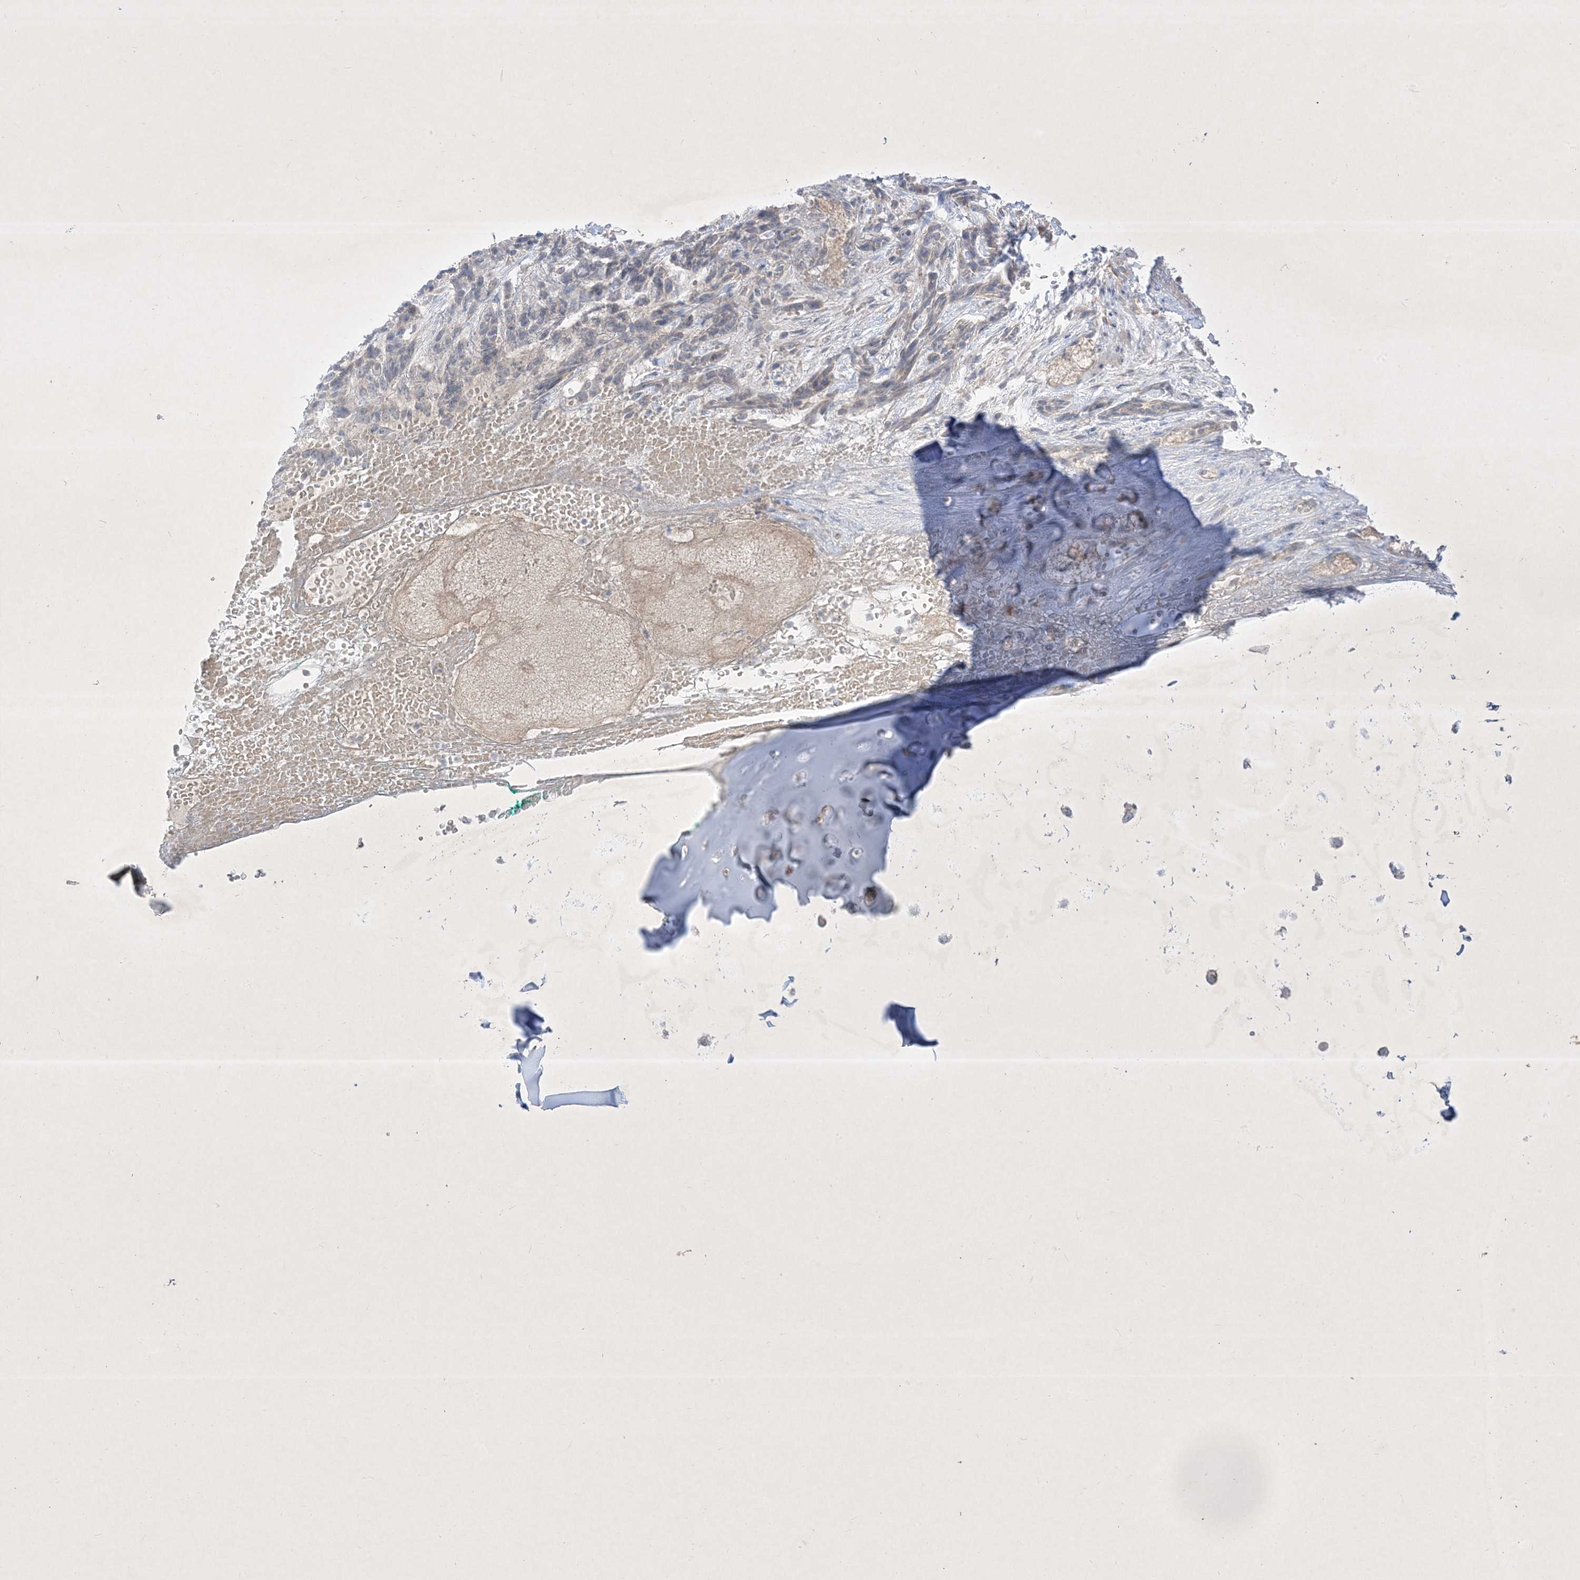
{"staining": {"intensity": "negative", "quantity": "none", "location": "none"}, "tissue": "adipose tissue", "cell_type": "Adipocytes", "image_type": "normal", "snomed": [{"axis": "morphology", "description": "Normal tissue, NOS"}, {"axis": "morphology", "description": "Basal cell carcinoma"}, {"axis": "topography", "description": "Cartilage tissue"}, {"axis": "topography", "description": "Nasopharynx"}, {"axis": "topography", "description": "Oral tissue"}], "caption": "Human adipose tissue stained for a protein using immunohistochemistry reveals no positivity in adipocytes.", "gene": "PLEKHA3", "patient": {"sex": "female", "age": 77}}